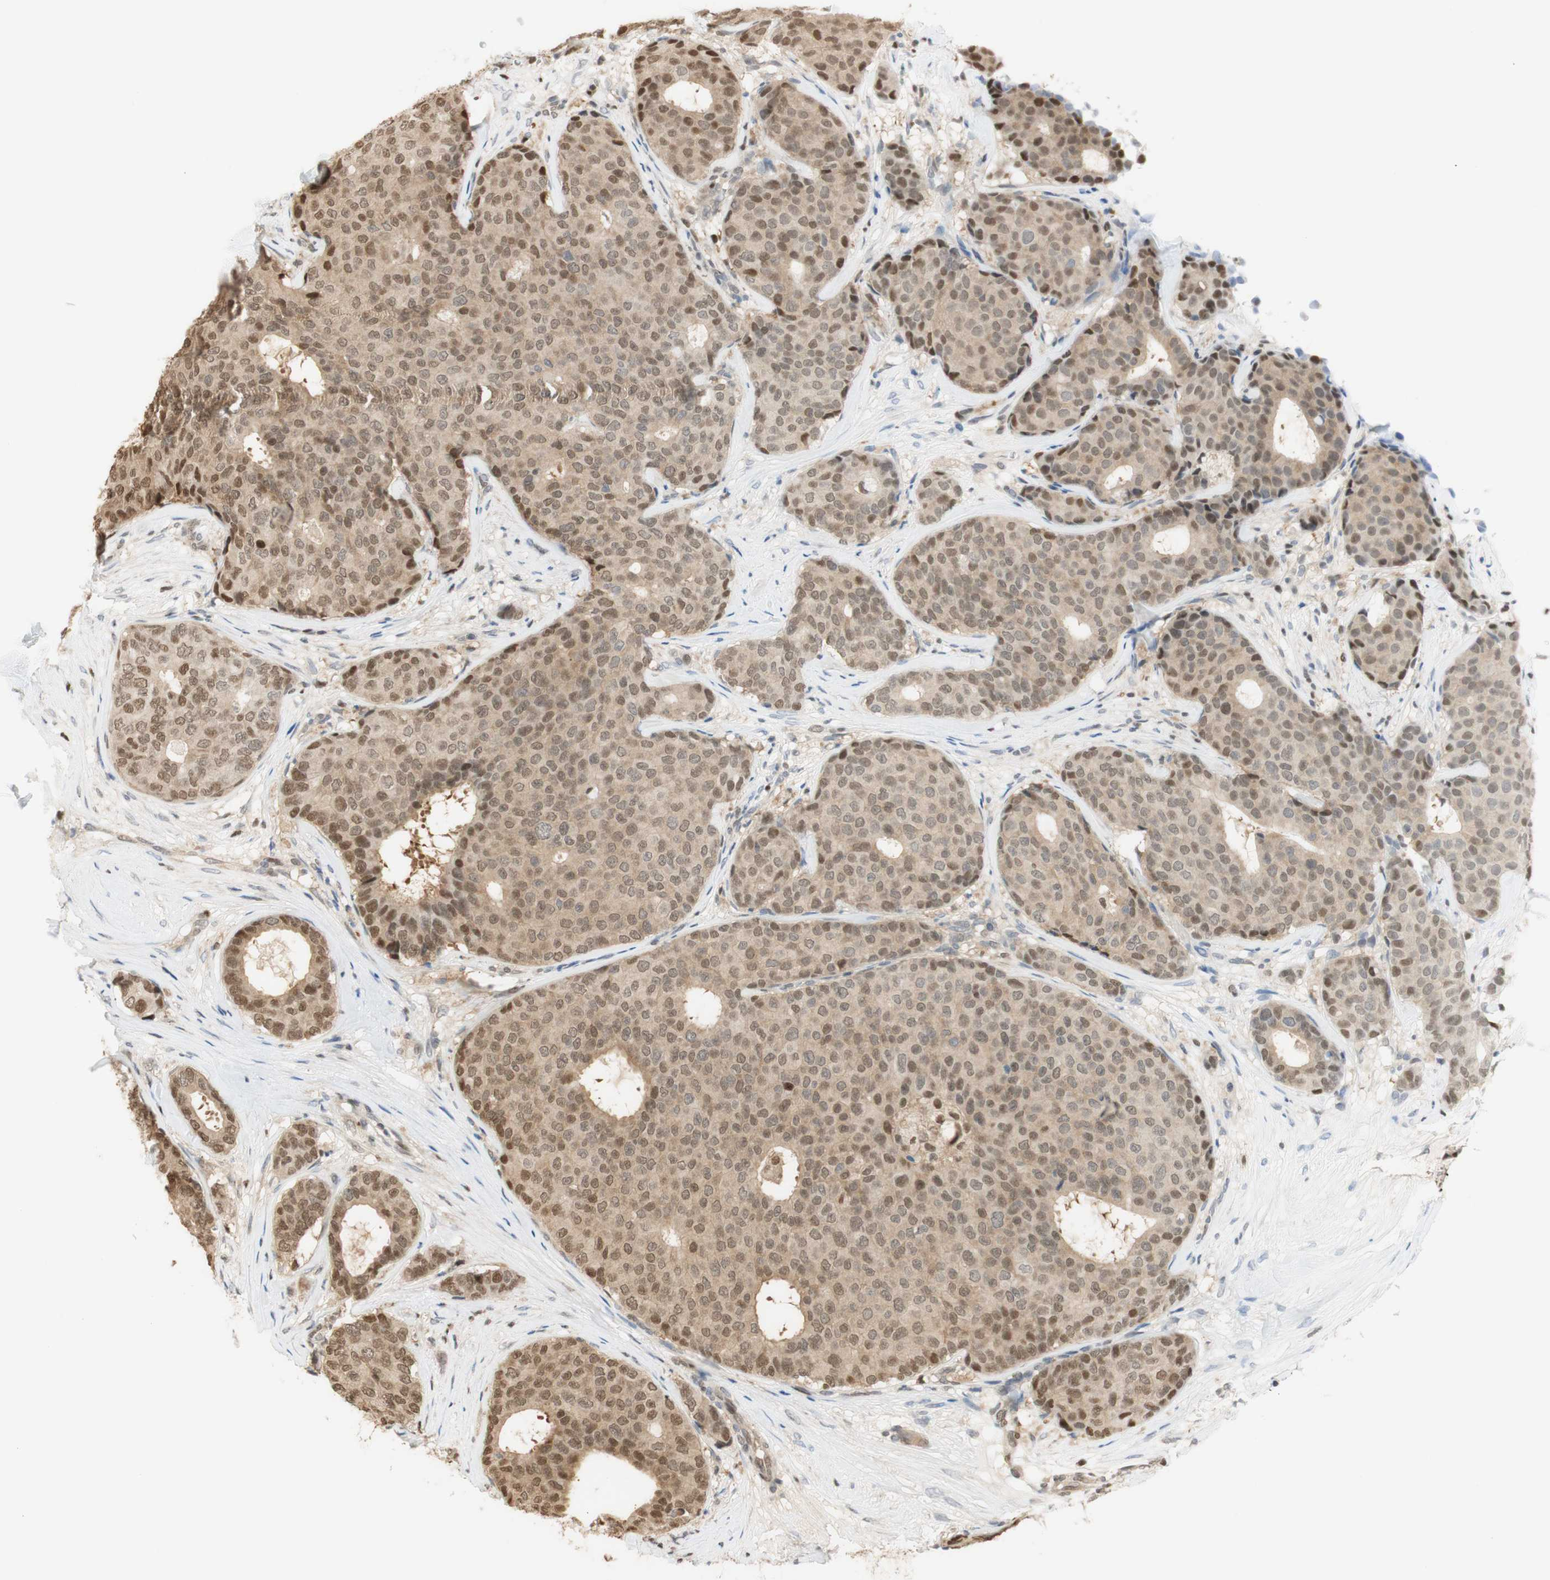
{"staining": {"intensity": "moderate", "quantity": ">75%", "location": "cytoplasmic/membranous,nuclear"}, "tissue": "breast cancer", "cell_type": "Tumor cells", "image_type": "cancer", "snomed": [{"axis": "morphology", "description": "Duct carcinoma"}, {"axis": "topography", "description": "Breast"}], "caption": "Tumor cells demonstrate medium levels of moderate cytoplasmic/membranous and nuclear positivity in approximately >75% of cells in human breast infiltrating ductal carcinoma. (DAB IHC with brightfield microscopy, high magnification).", "gene": "NAP1L4", "patient": {"sex": "female", "age": 75}}